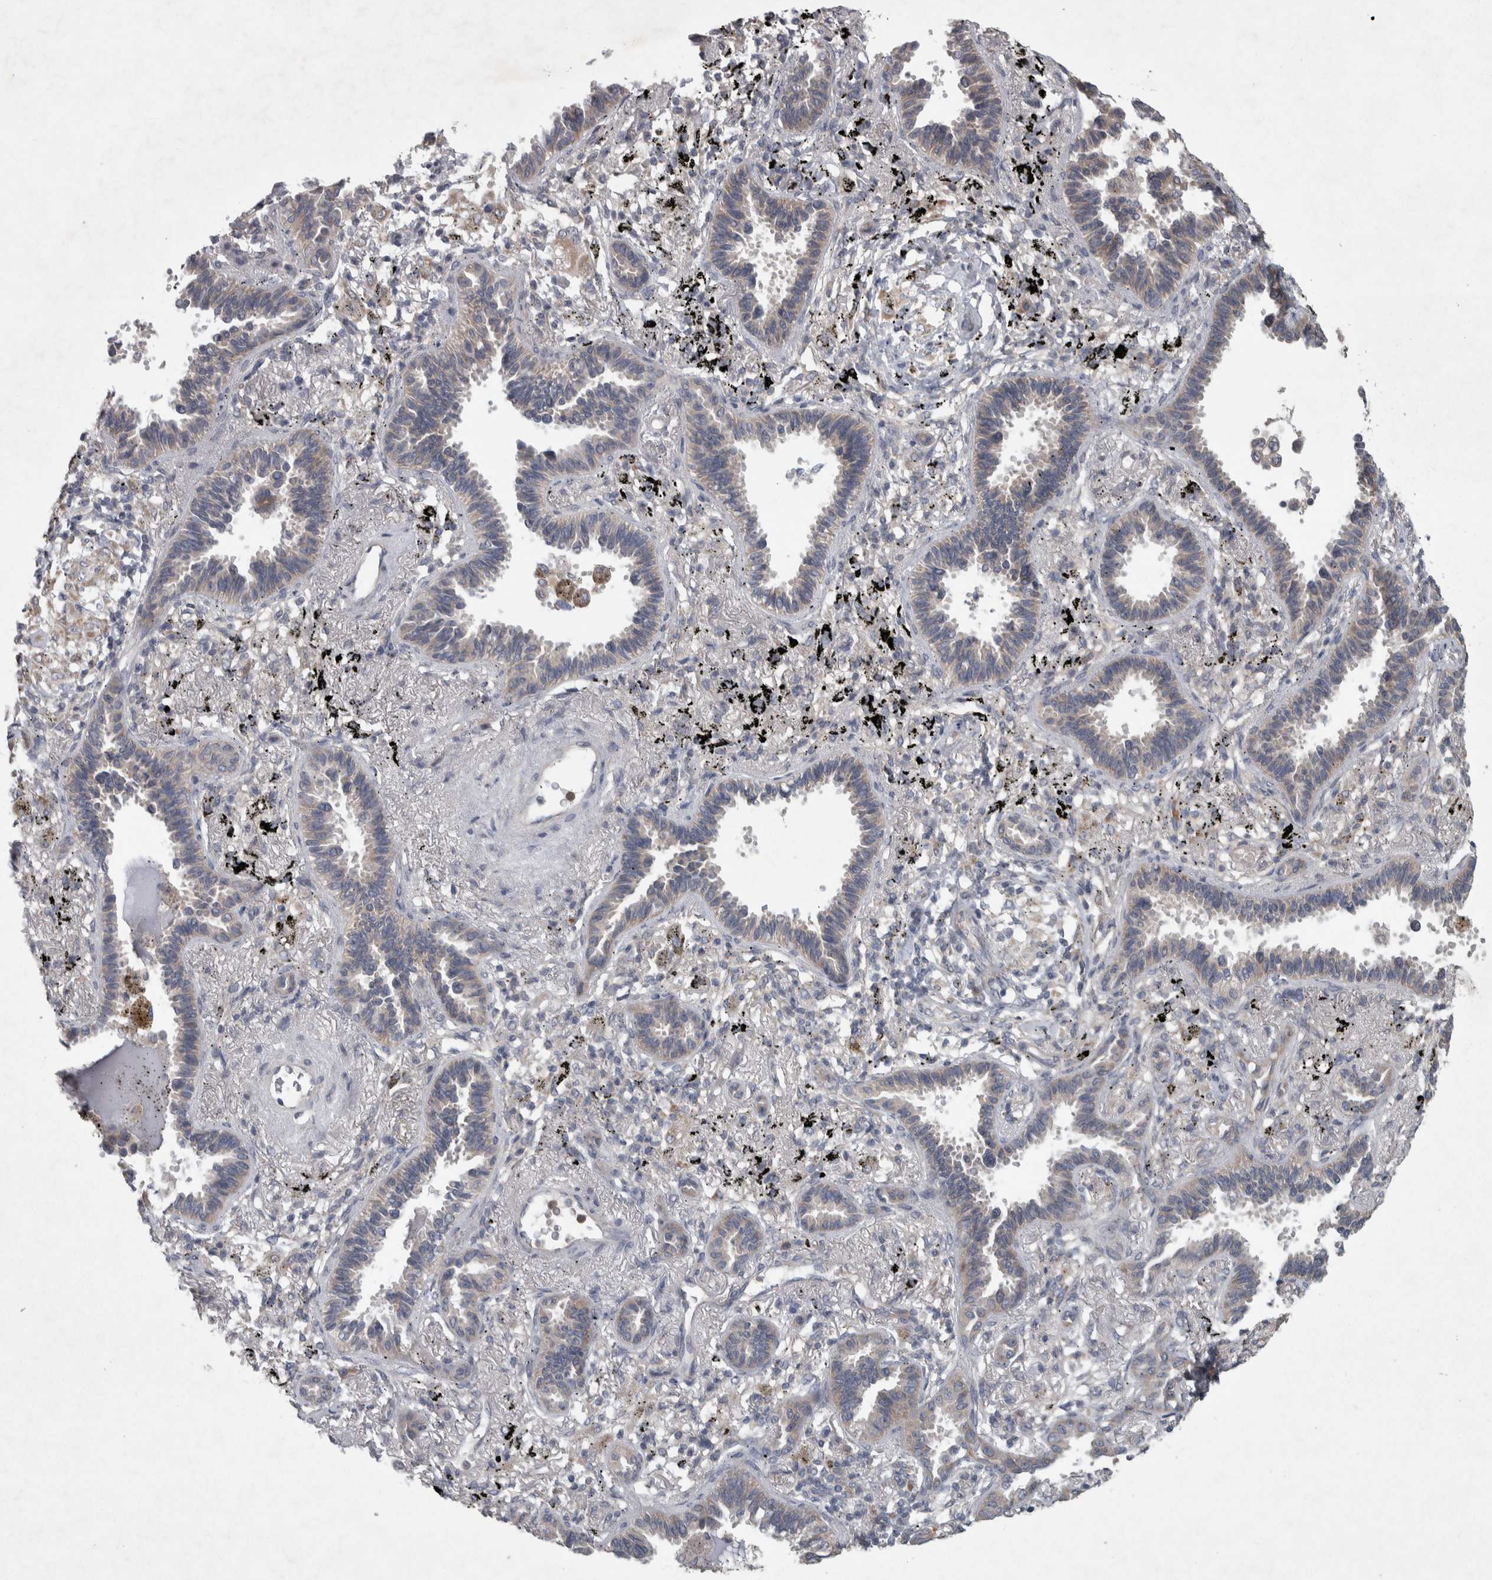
{"staining": {"intensity": "weak", "quantity": "<25%", "location": "cytoplasmic/membranous"}, "tissue": "lung cancer", "cell_type": "Tumor cells", "image_type": "cancer", "snomed": [{"axis": "morphology", "description": "Adenocarcinoma, NOS"}, {"axis": "topography", "description": "Lung"}], "caption": "There is no significant expression in tumor cells of adenocarcinoma (lung).", "gene": "SRP68", "patient": {"sex": "male", "age": 59}}